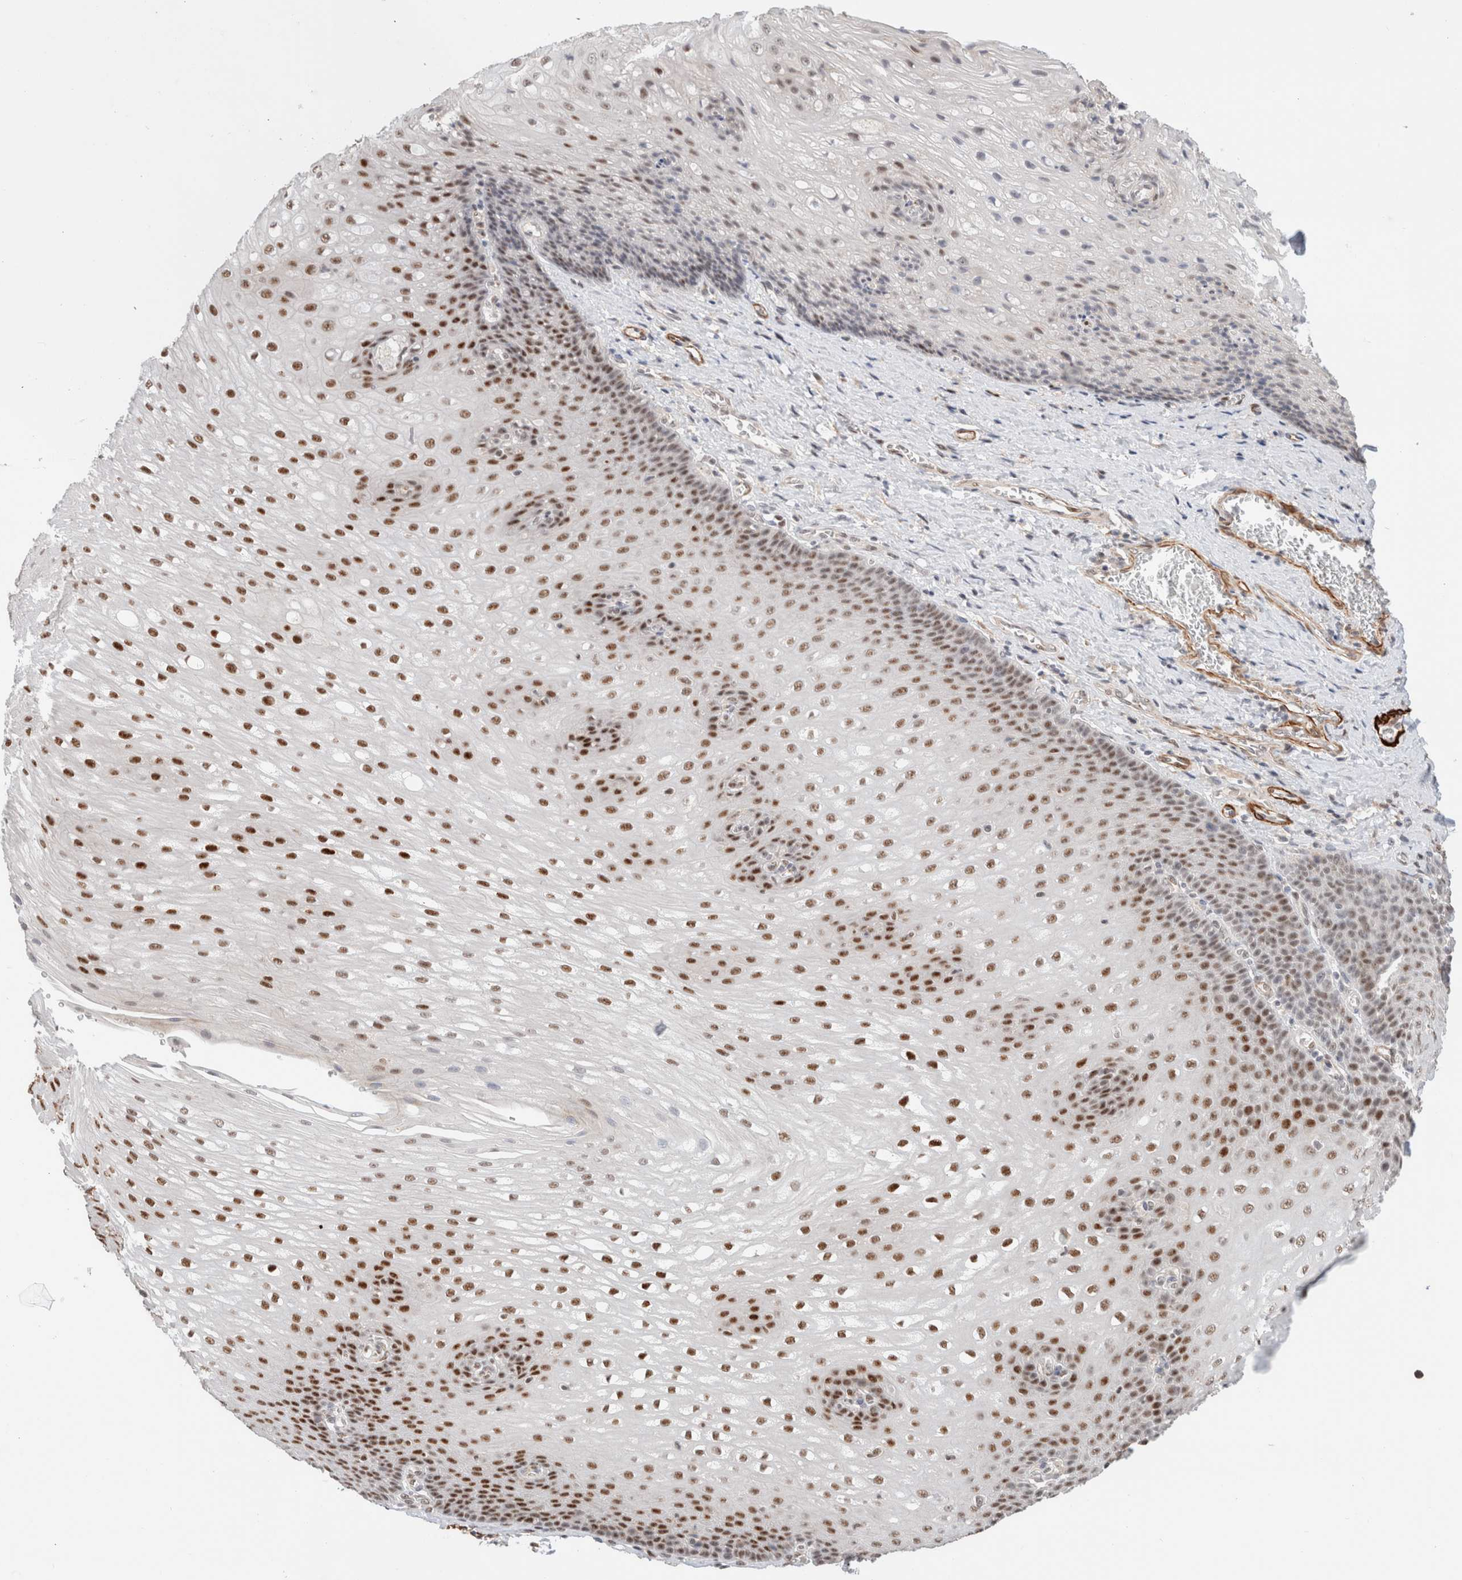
{"staining": {"intensity": "strong", "quantity": ">75%", "location": "nuclear"}, "tissue": "esophagus", "cell_type": "Squamous epithelial cells", "image_type": "normal", "snomed": [{"axis": "morphology", "description": "Normal tissue, NOS"}, {"axis": "topography", "description": "Esophagus"}], "caption": "The photomicrograph demonstrates staining of benign esophagus, revealing strong nuclear protein expression (brown color) within squamous epithelial cells.", "gene": "ID3", "patient": {"sex": "male", "age": 48}}